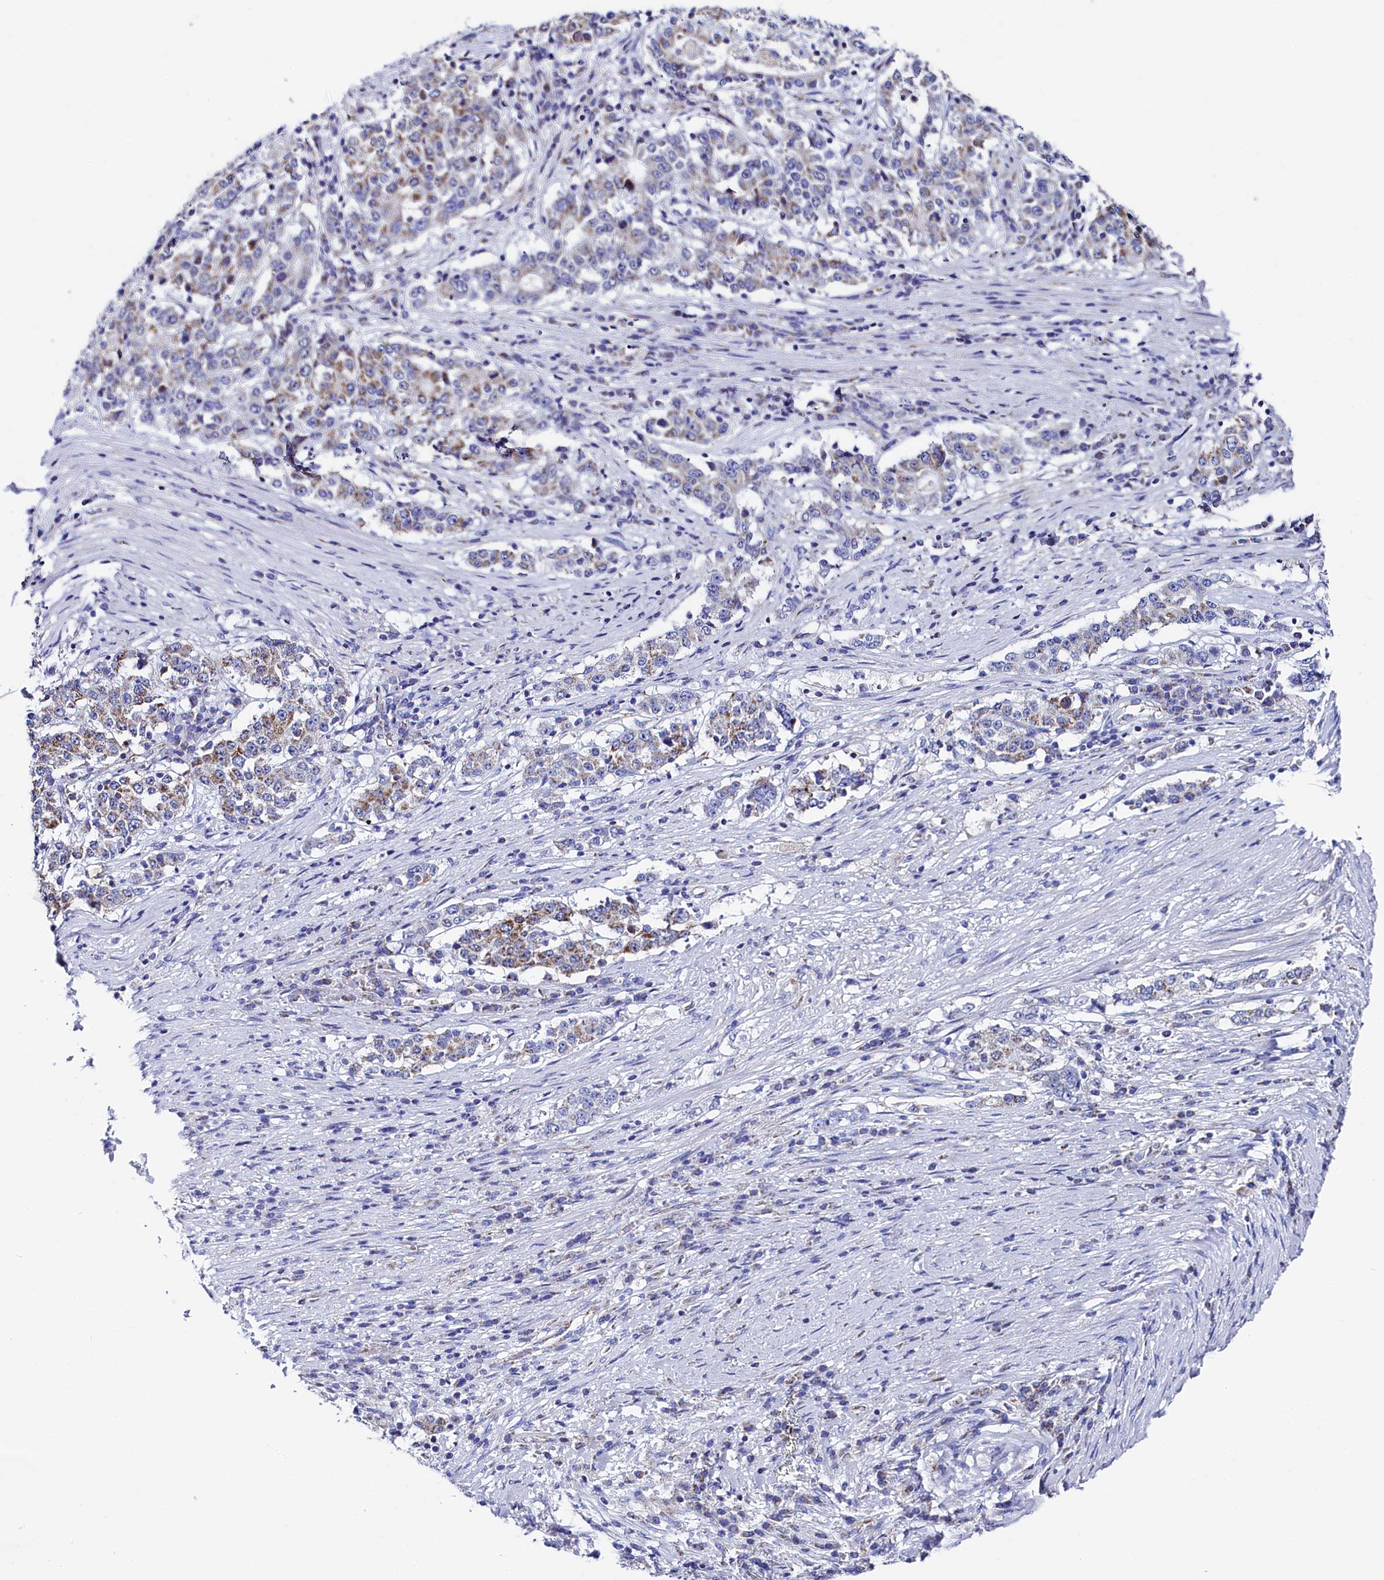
{"staining": {"intensity": "weak", "quantity": "25%-75%", "location": "cytoplasmic/membranous"}, "tissue": "stomach cancer", "cell_type": "Tumor cells", "image_type": "cancer", "snomed": [{"axis": "morphology", "description": "Adenocarcinoma, NOS"}, {"axis": "topography", "description": "Stomach"}], "caption": "Immunohistochemical staining of human stomach adenocarcinoma displays low levels of weak cytoplasmic/membranous protein expression in about 25%-75% of tumor cells.", "gene": "MMAB", "patient": {"sex": "male", "age": 59}}